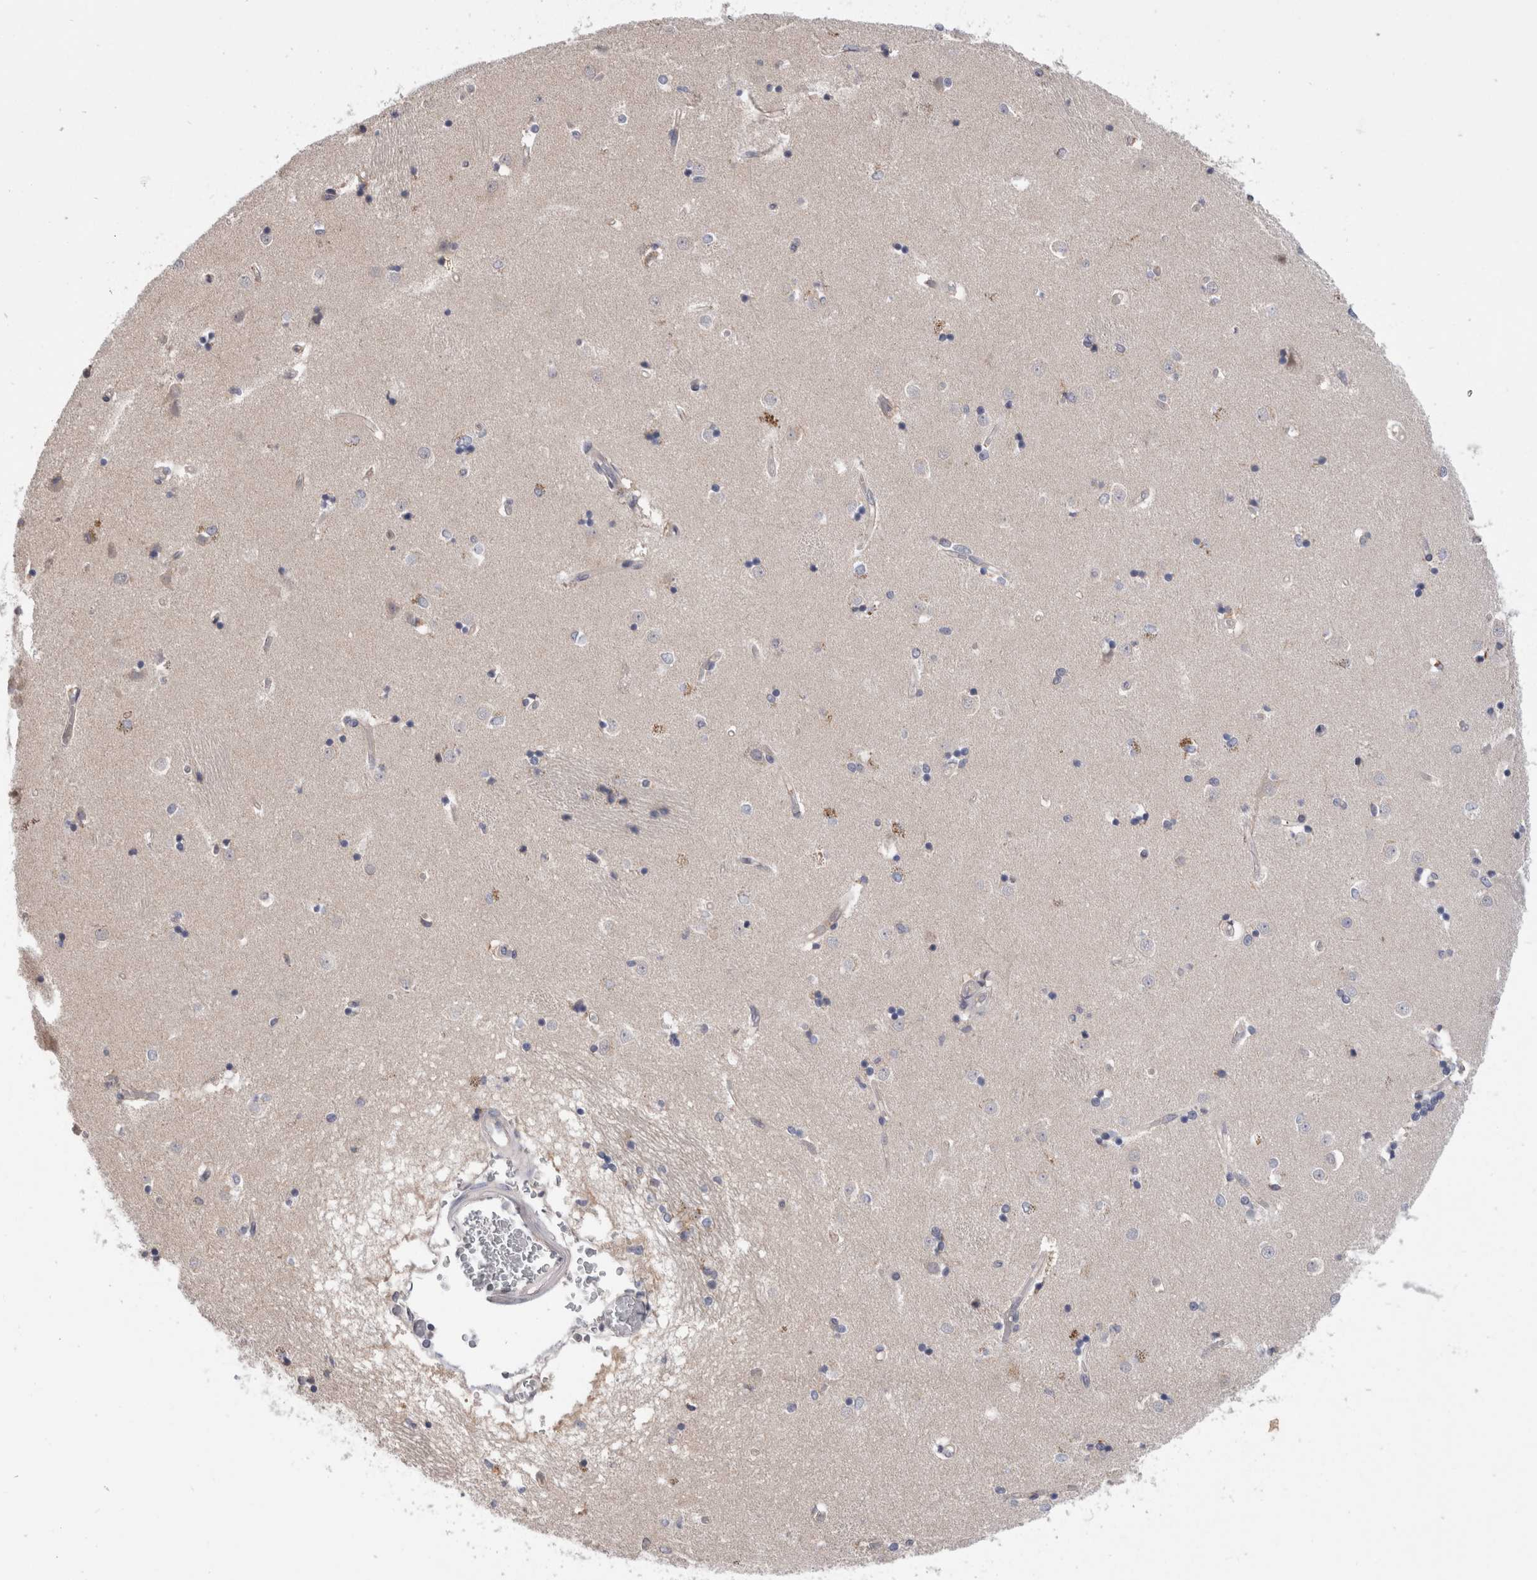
{"staining": {"intensity": "moderate", "quantity": "<25%", "location": "cytoplasmic/membranous"}, "tissue": "caudate", "cell_type": "Glial cells", "image_type": "normal", "snomed": [{"axis": "morphology", "description": "Normal tissue, NOS"}, {"axis": "topography", "description": "Lateral ventricle wall"}], "caption": "Protein analysis of unremarkable caudate exhibits moderate cytoplasmic/membranous staining in approximately <25% of glial cells.", "gene": "MRPL37", "patient": {"sex": "male", "age": 45}}